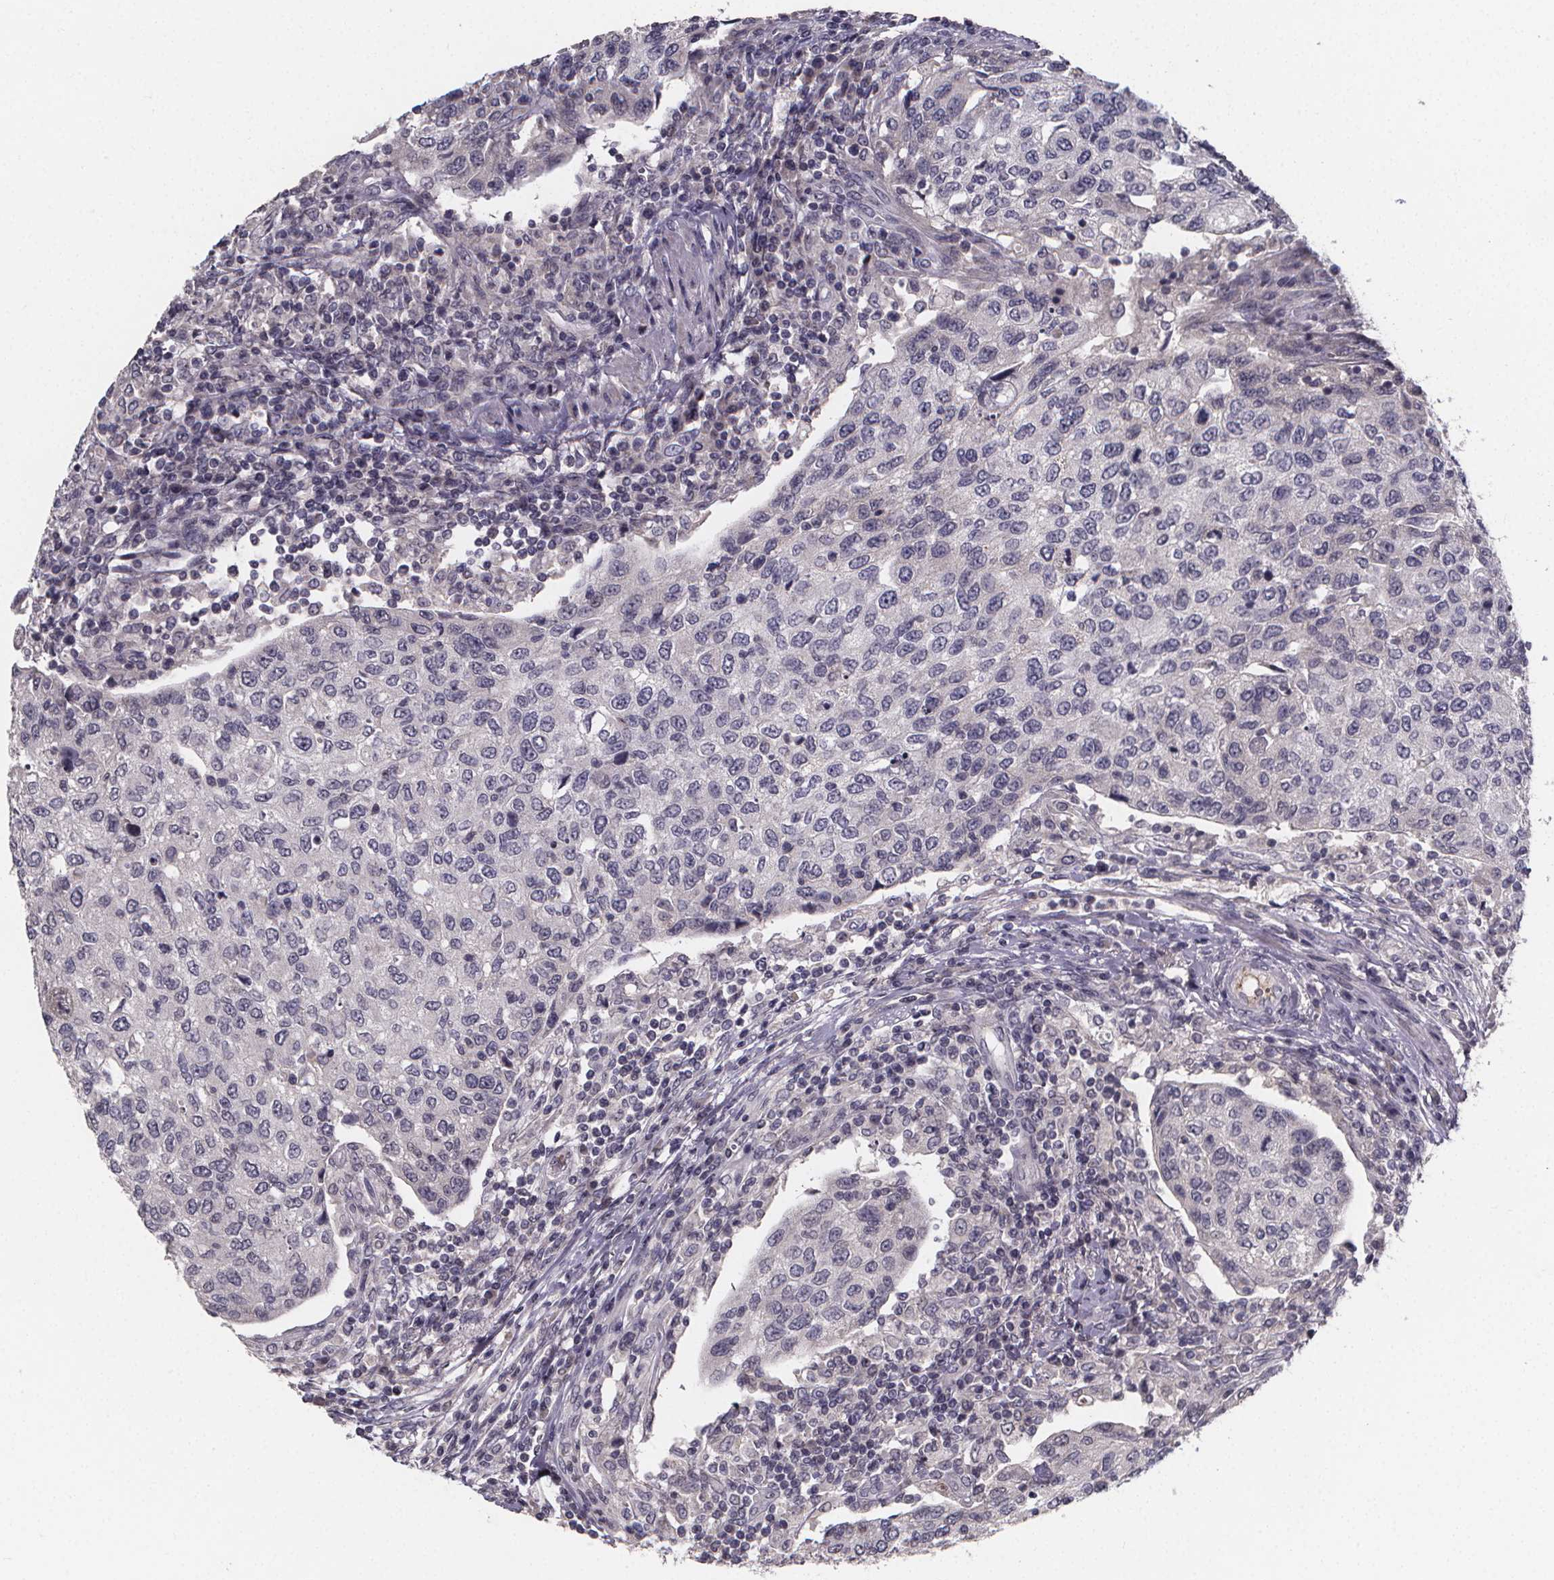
{"staining": {"intensity": "negative", "quantity": "none", "location": "none"}, "tissue": "urothelial cancer", "cell_type": "Tumor cells", "image_type": "cancer", "snomed": [{"axis": "morphology", "description": "Urothelial carcinoma, High grade"}, {"axis": "topography", "description": "Urinary bladder"}], "caption": "DAB immunohistochemical staining of human urothelial cancer displays no significant staining in tumor cells.", "gene": "AGT", "patient": {"sex": "female", "age": 78}}